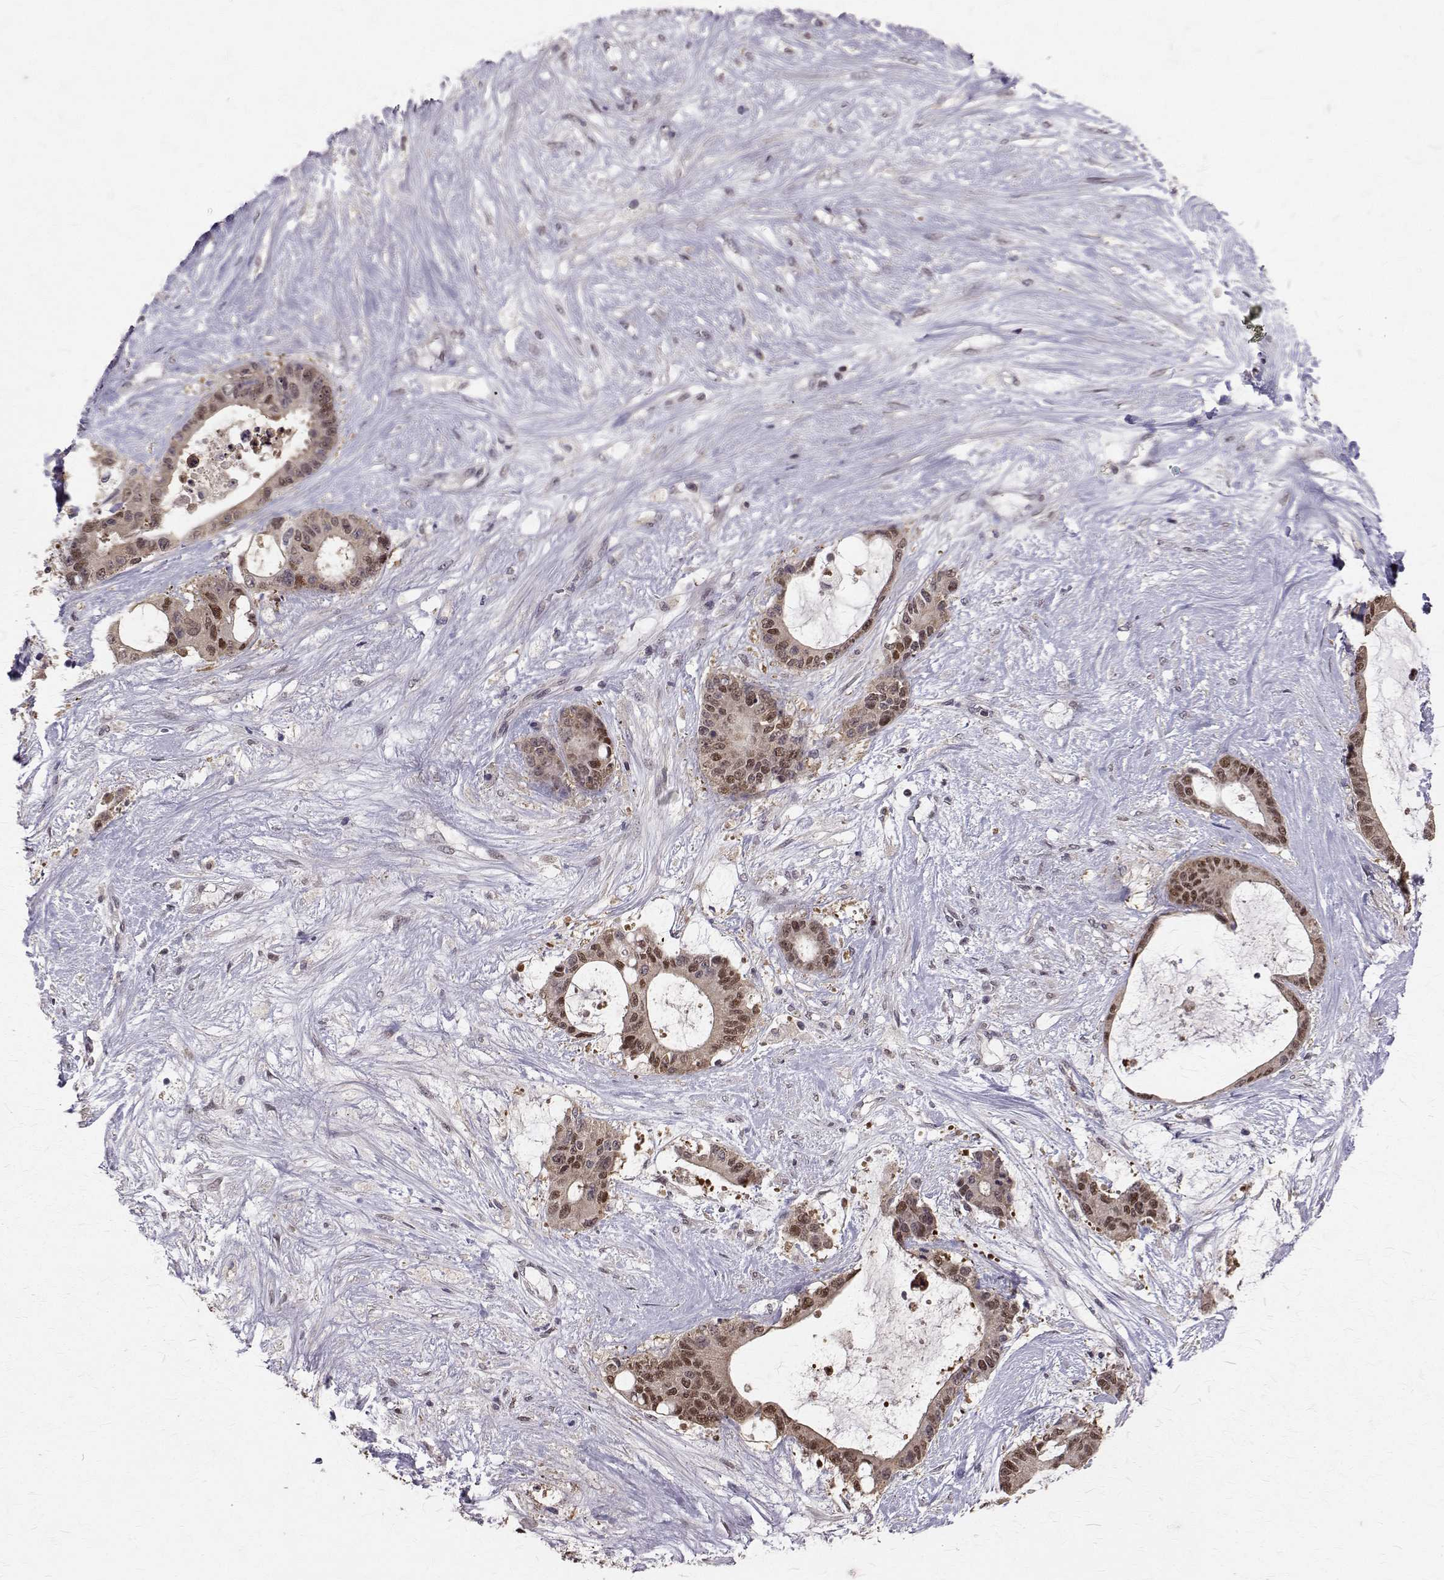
{"staining": {"intensity": "moderate", "quantity": ">75%", "location": "cytoplasmic/membranous,nuclear"}, "tissue": "liver cancer", "cell_type": "Tumor cells", "image_type": "cancer", "snomed": [{"axis": "morphology", "description": "Normal tissue, NOS"}, {"axis": "morphology", "description": "Cholangiocarcinoma"}, {"axis": "topography", "description": "Liver"}, {"axis": "topography", "description": "Peripheral nerve tissue"}], "caption": "Protein staining of liver cholangiocarcinoma tissue exhibits moderate cytoplasmic/membranous and nuclear expression in about >75% of tumor cells.", "gene": "NIF3L1", "patient": {"sex": "female", "age": 73}}